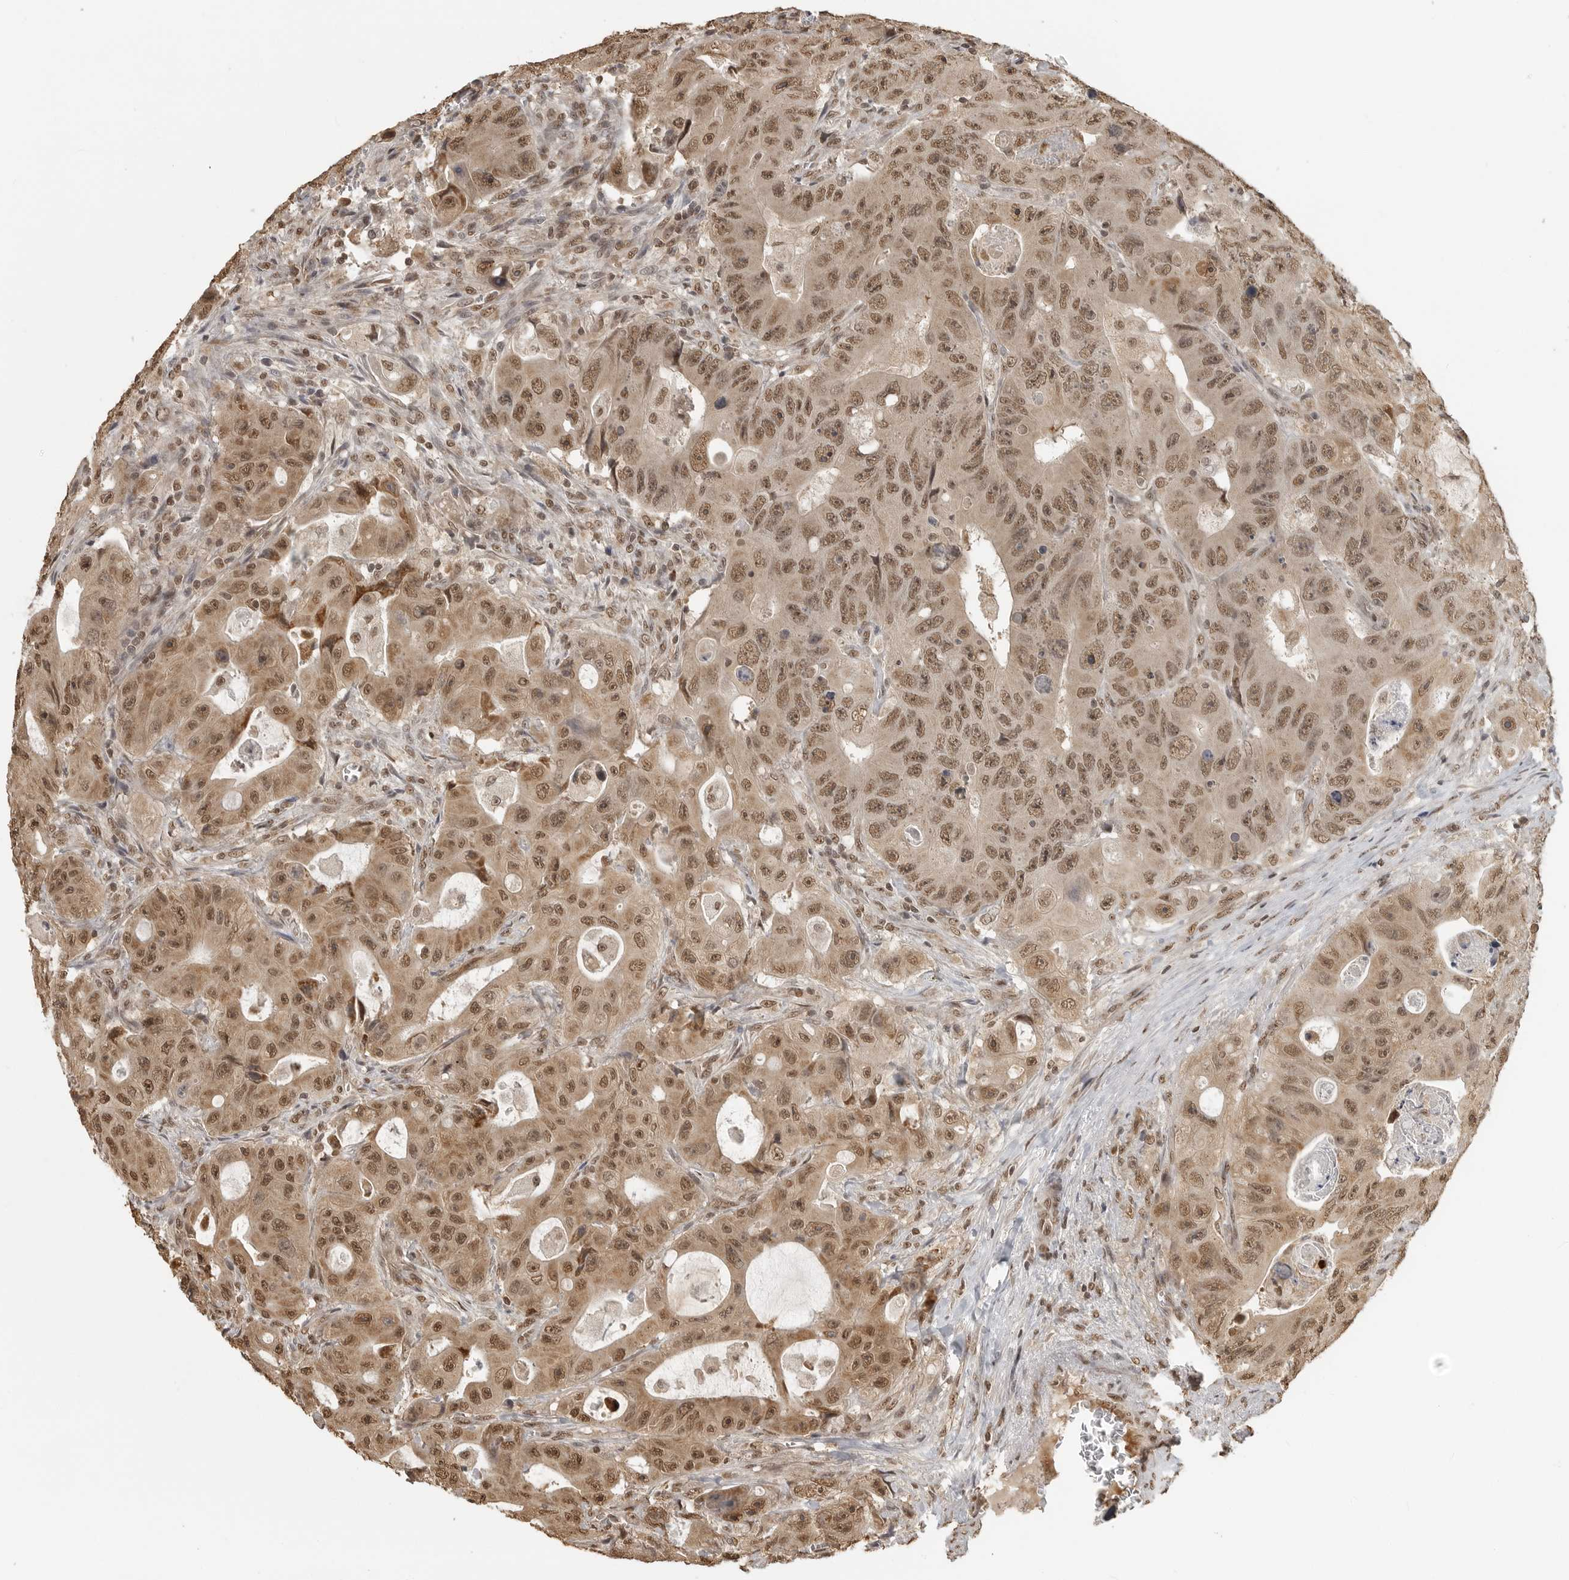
{"staining": {"intensity": "moderate", "quantity": ">75%", "location": "cytoplasmic/membranous,nuclear"}, "tissue": "colorectal cancer", "cell_type": "Tumor cells", "image_type": "cancer", "snomed": [{"axis": "morphology", "description": "Adenocarcinoma, NOS"}, {"axis": "topography", "description": "Colon"}], "caption": "Protein expression analysis of human adenocarcinoma (colorectal) reveals moderate cytoplasmic/membranous and nuclear staining in about >75% of tumor cells. (IHC, brightfield microscopy, high magnification).", "gene": "CLOCK", "patient": {"sex": "female", "age": 46}}